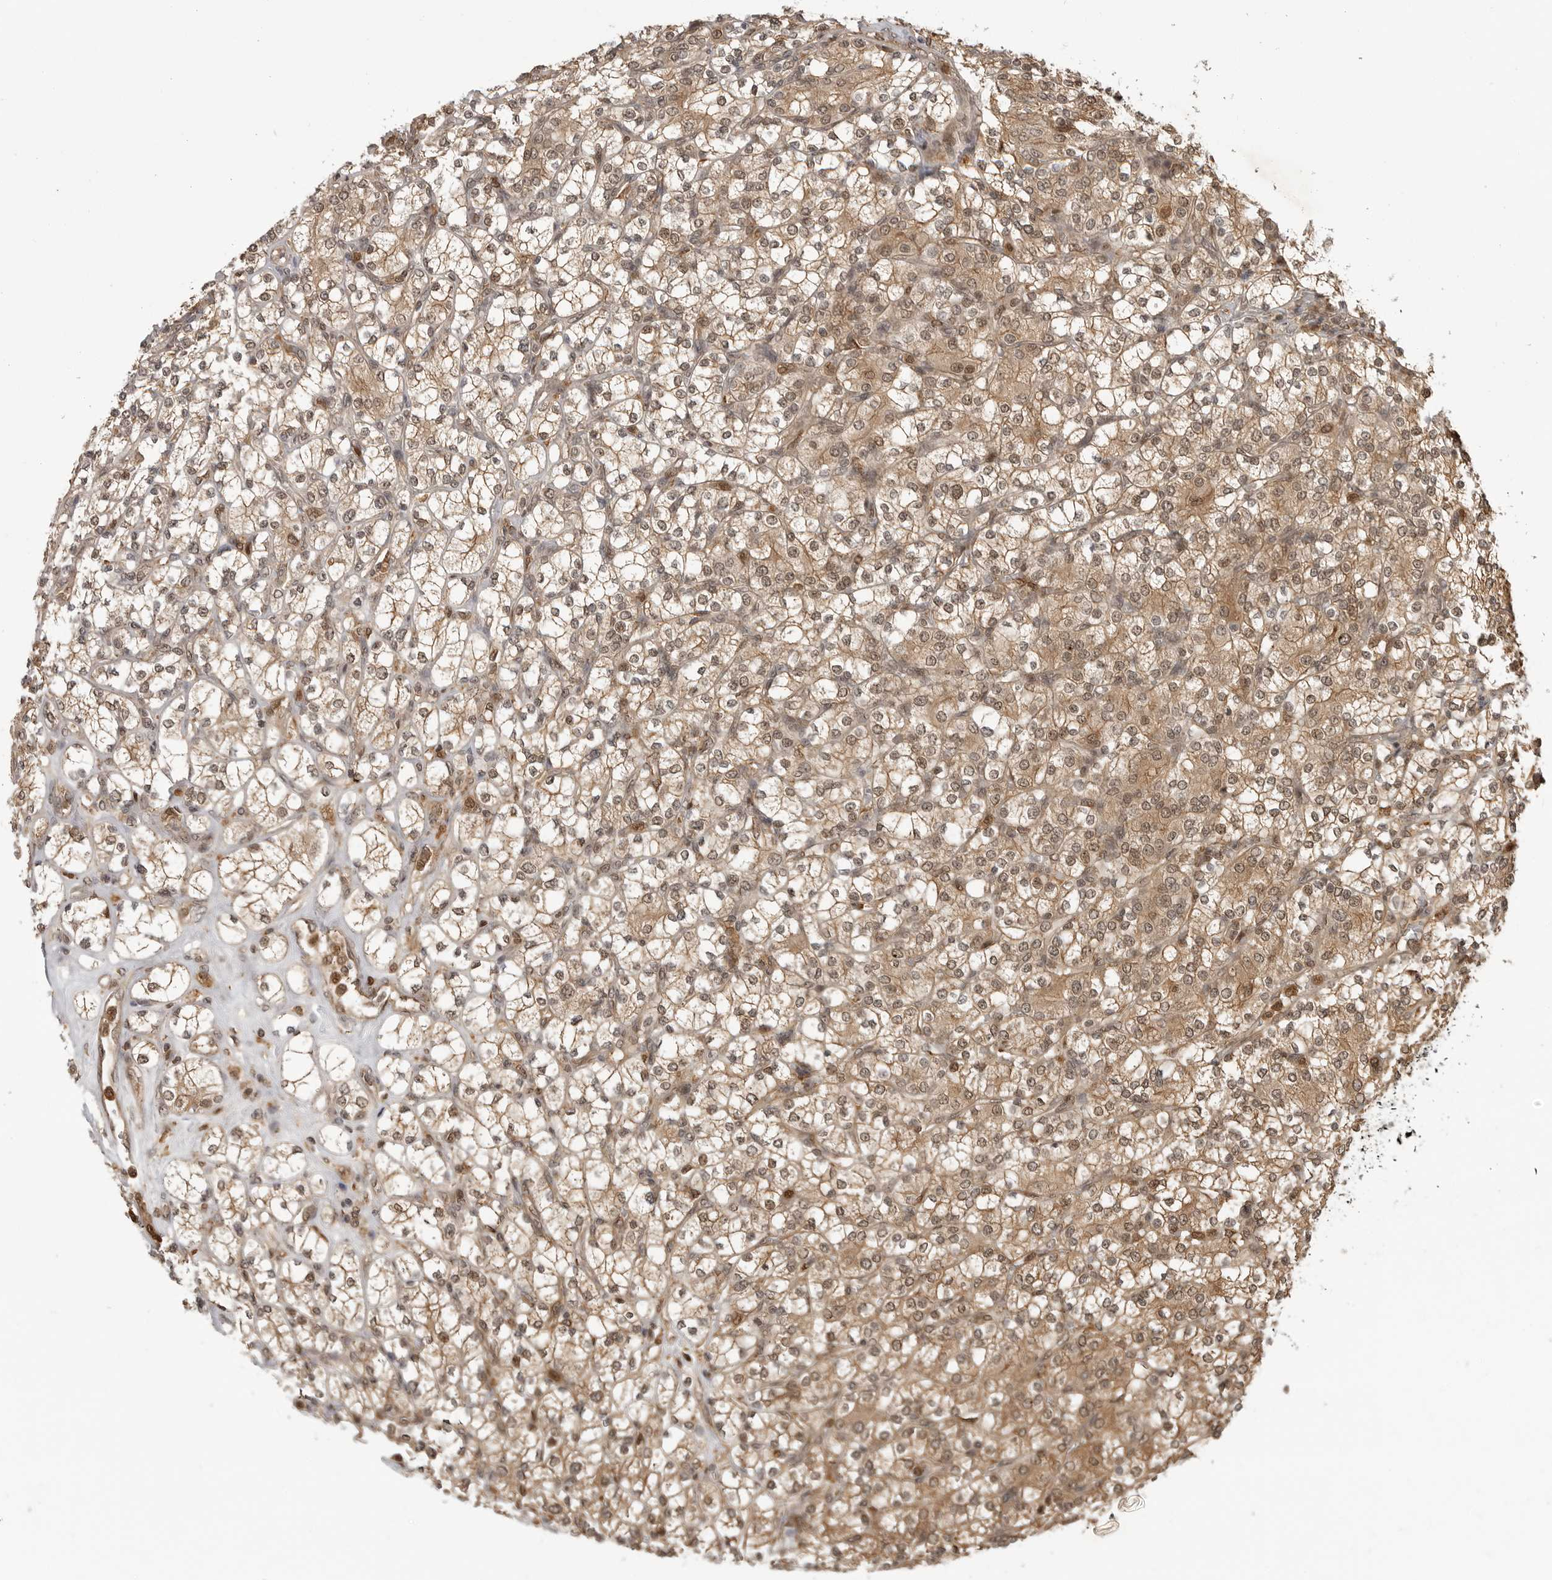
{"staining": {"intensity": "moderate", "quantity": ">75%", "location": "cytoplasmic/membranous,nuclear"}, "tissue": "renal cancer", "cell_type": "Tumor cells", "image_type": "cancer", "snomed": [{"axis": "morphology", "description": "Adenocarcinoma, NOS"}, {"axis": "topography", "description": "Kidney"}], "caption": "The image exhibits immunohistochemical staining of renal adenocarcinoma. There is moderate cytoplasmic/membranous and nuclear positivity is present in about >75% of tumor cells.", "gene": "BMP2K", "patient": {"sex": "male", "age": 77}}